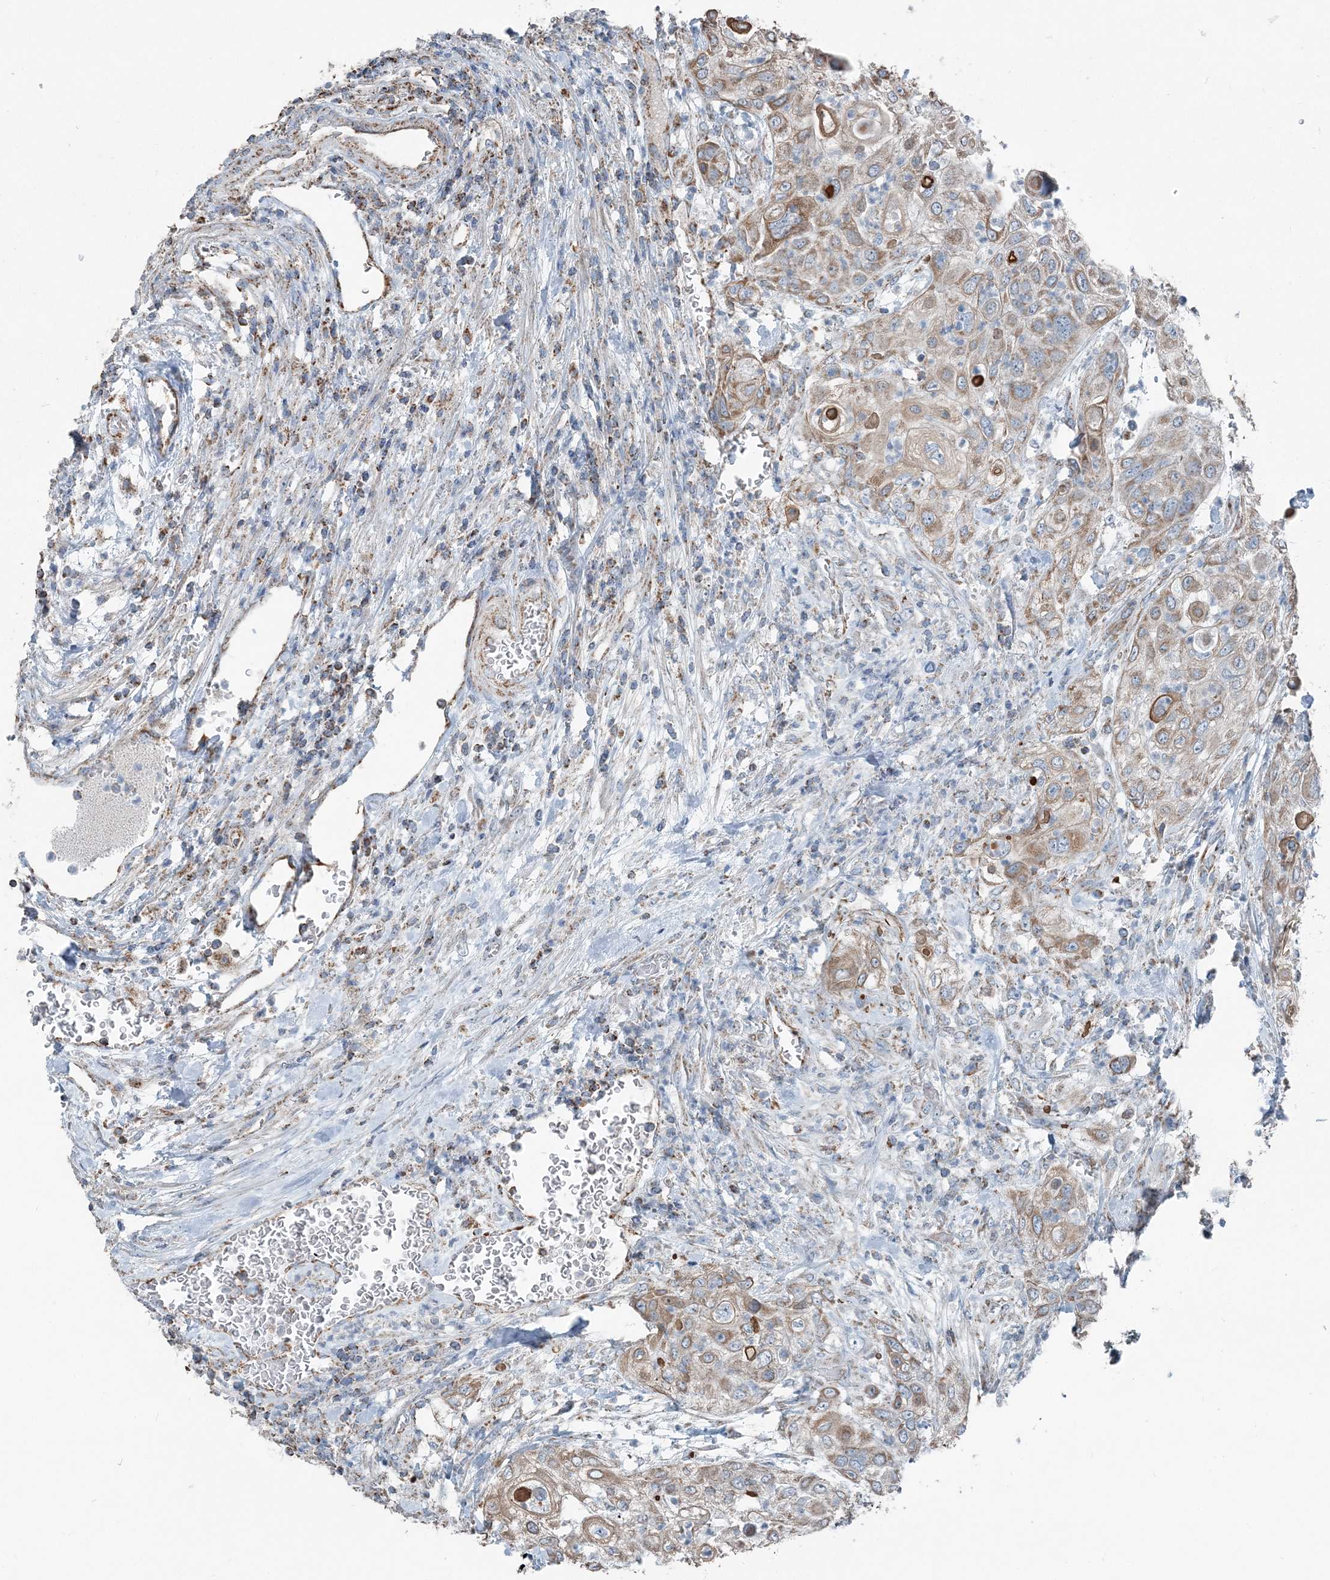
{"staining": {"intensity": "moderate", "quantity": "25%-75%", "location": "cytoplasmic/membranous"}, "tissue": "urothelial cancer", "cell_type": "Tumor cells", "image_type": "cancer", "snomed": [{"axis": "morphology", "description": "Urothelial carcinoma, High grade"}, {"axis": "topography", "description": "Urinary bladder"}], "caption": "Protein staining reveals moderate cytoplasmic/membranous expression in approximately 25%-75% of tumor cells in urothelial cancer.", "gene": "SUCLG1", "patient": {"sex": "female", "age": 79}}